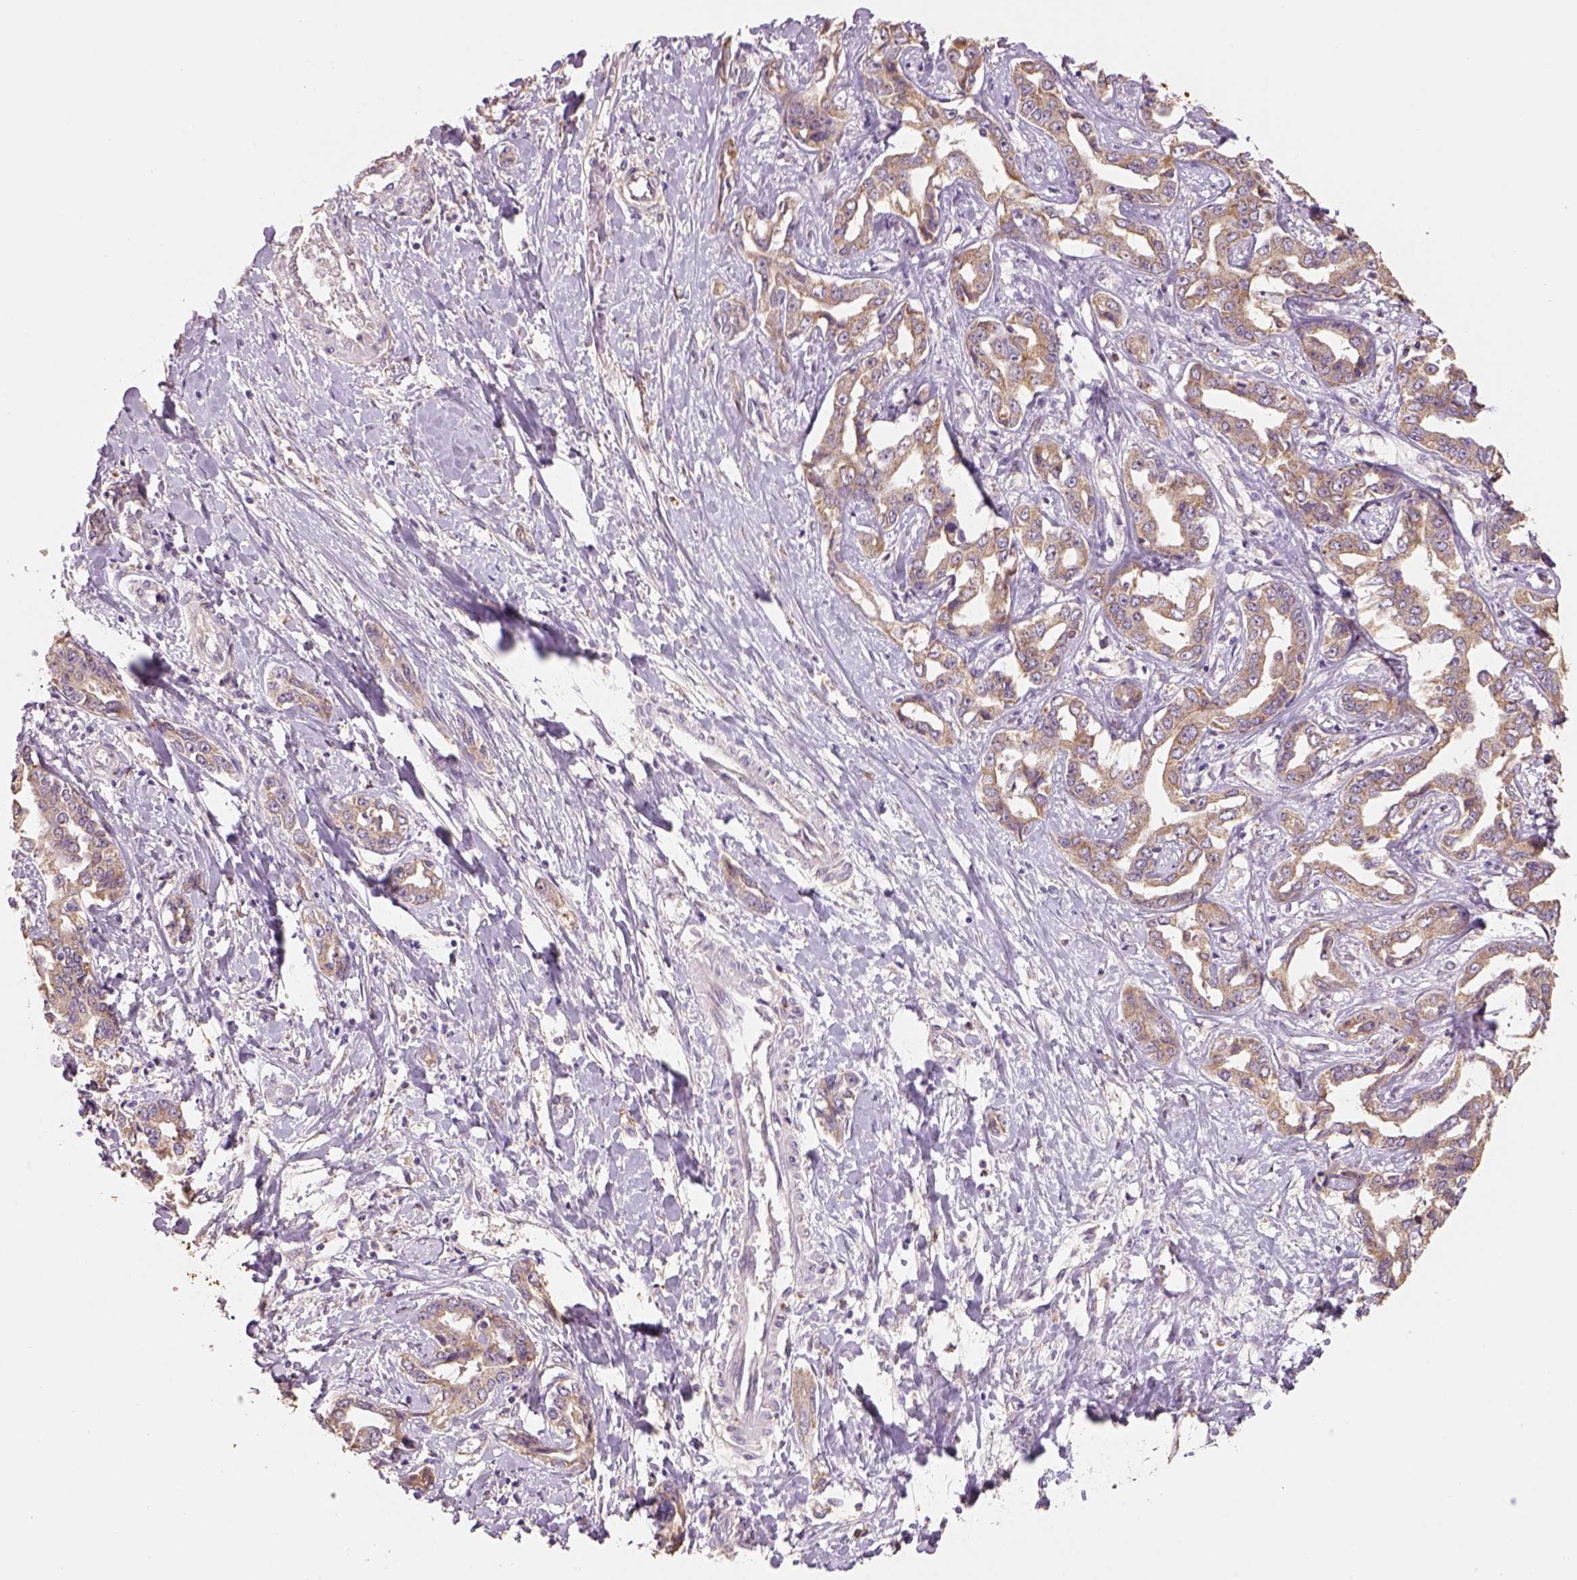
{"staining": {"intensity": "moderate", "quantity": ">75%", "location": "cytoplasmic/membranous"}, "tissue": "liver cancer", "cell_type": "Tumor cells", "image_type": "cancer", "snomed": [{"axis": "morphology", "description": "Cholangiocarcinoma"}, {"axis": "topography", "description": "Liver"}], "caption": "Human cholangiocarcinoma (liver) stained with a brown dye demonstrates moderate cytoplasmic/membranous positive positivity in about >75% of tumor cells.", "gene": "AP2B1", "patient": {"sex": "male", "age": 59}}